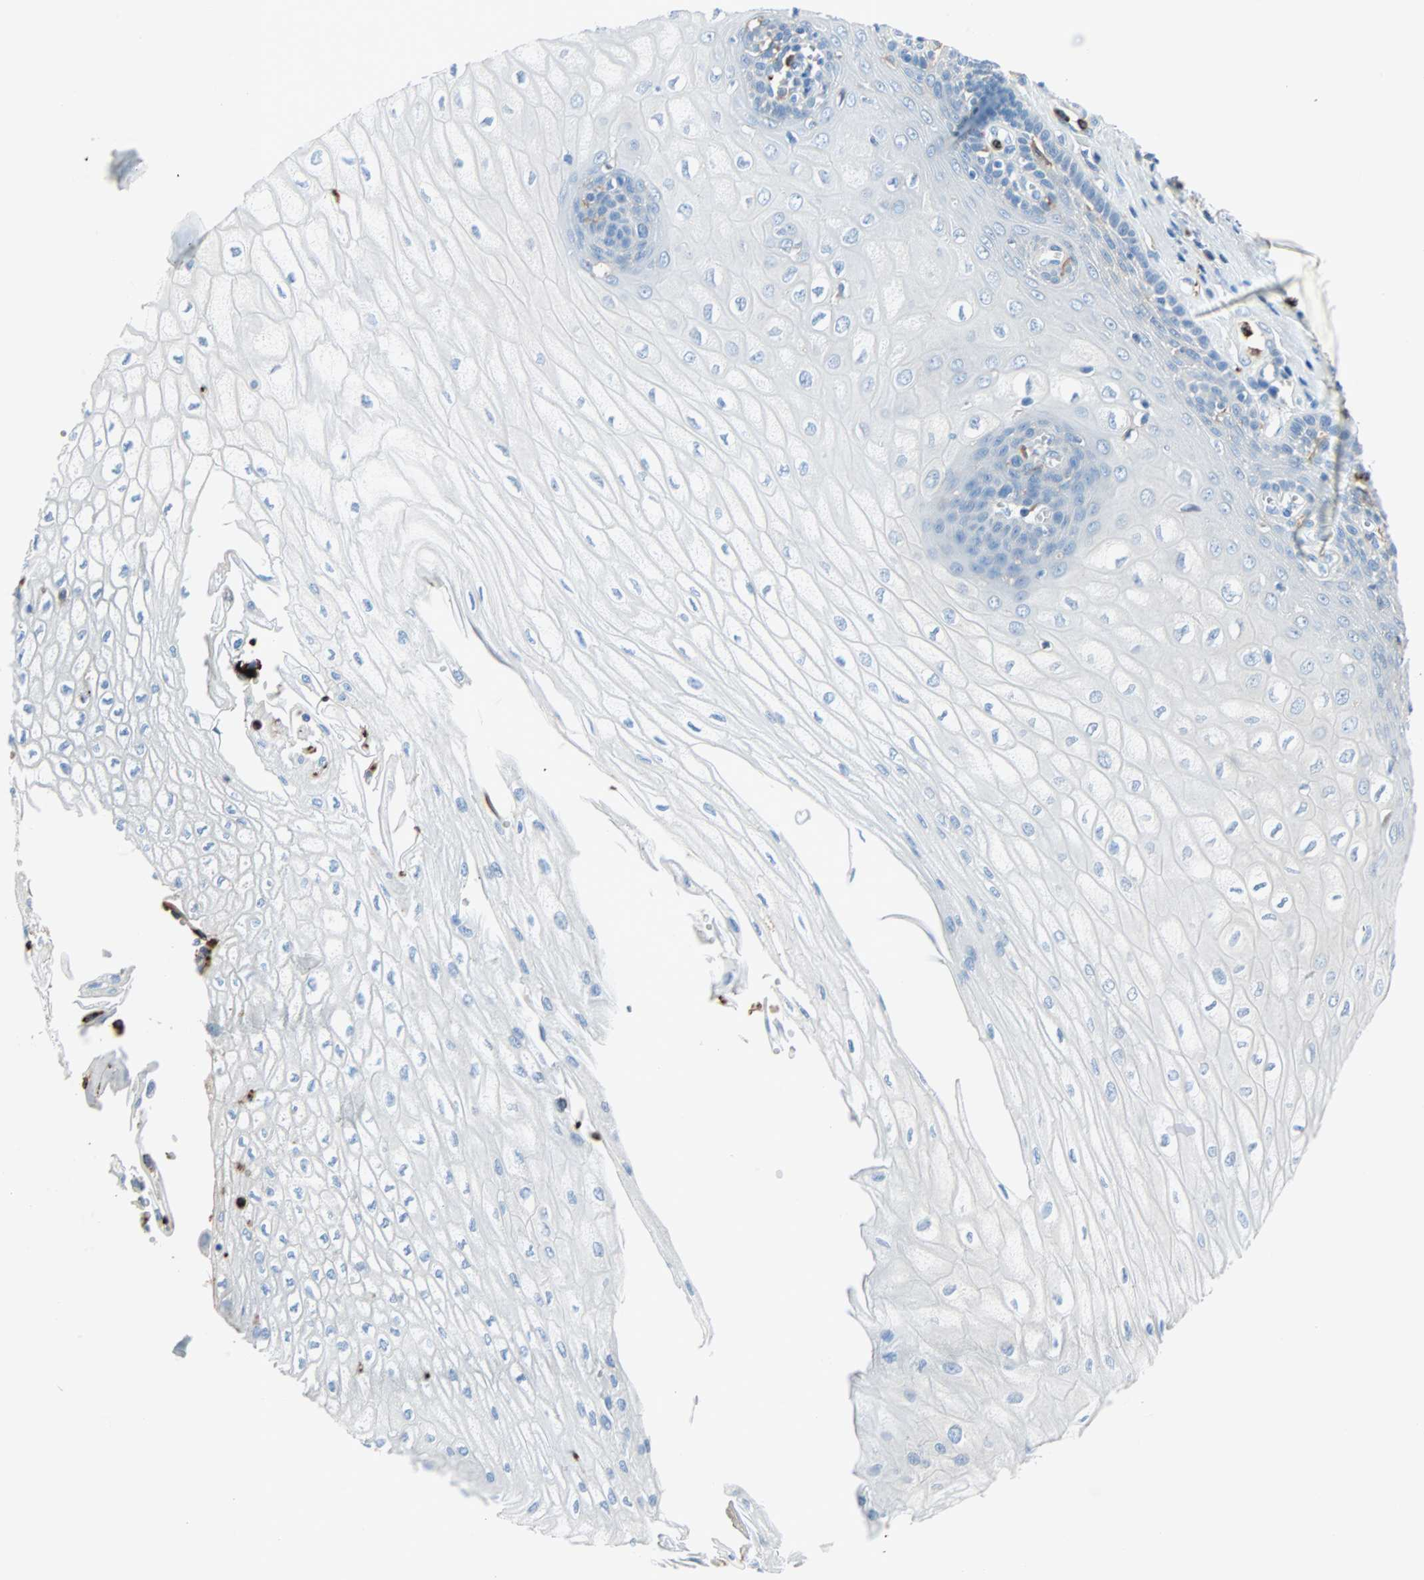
{"staining": {"intensity": "negative", "quantity": "none", "location": "none"}, "tissue": "esophagus", "cell_type": "Squamous epithelial cells", "image_type": "normal", "snomed": [{"axis": "morphology", "description": "Normal tissue, NOS"}, {"axis": "morphology", "description": "Squamous cell carcinoma, NOS"}, {"axis": "topography", "description": "Esophagus"}], "caption": "Immunohistochemical staining of unremarkable esophagus exhibits no significant staining in squamous epithelial cells.", "gene": "CLEC4A", "patient": {"sex": "male", "age": 65}}